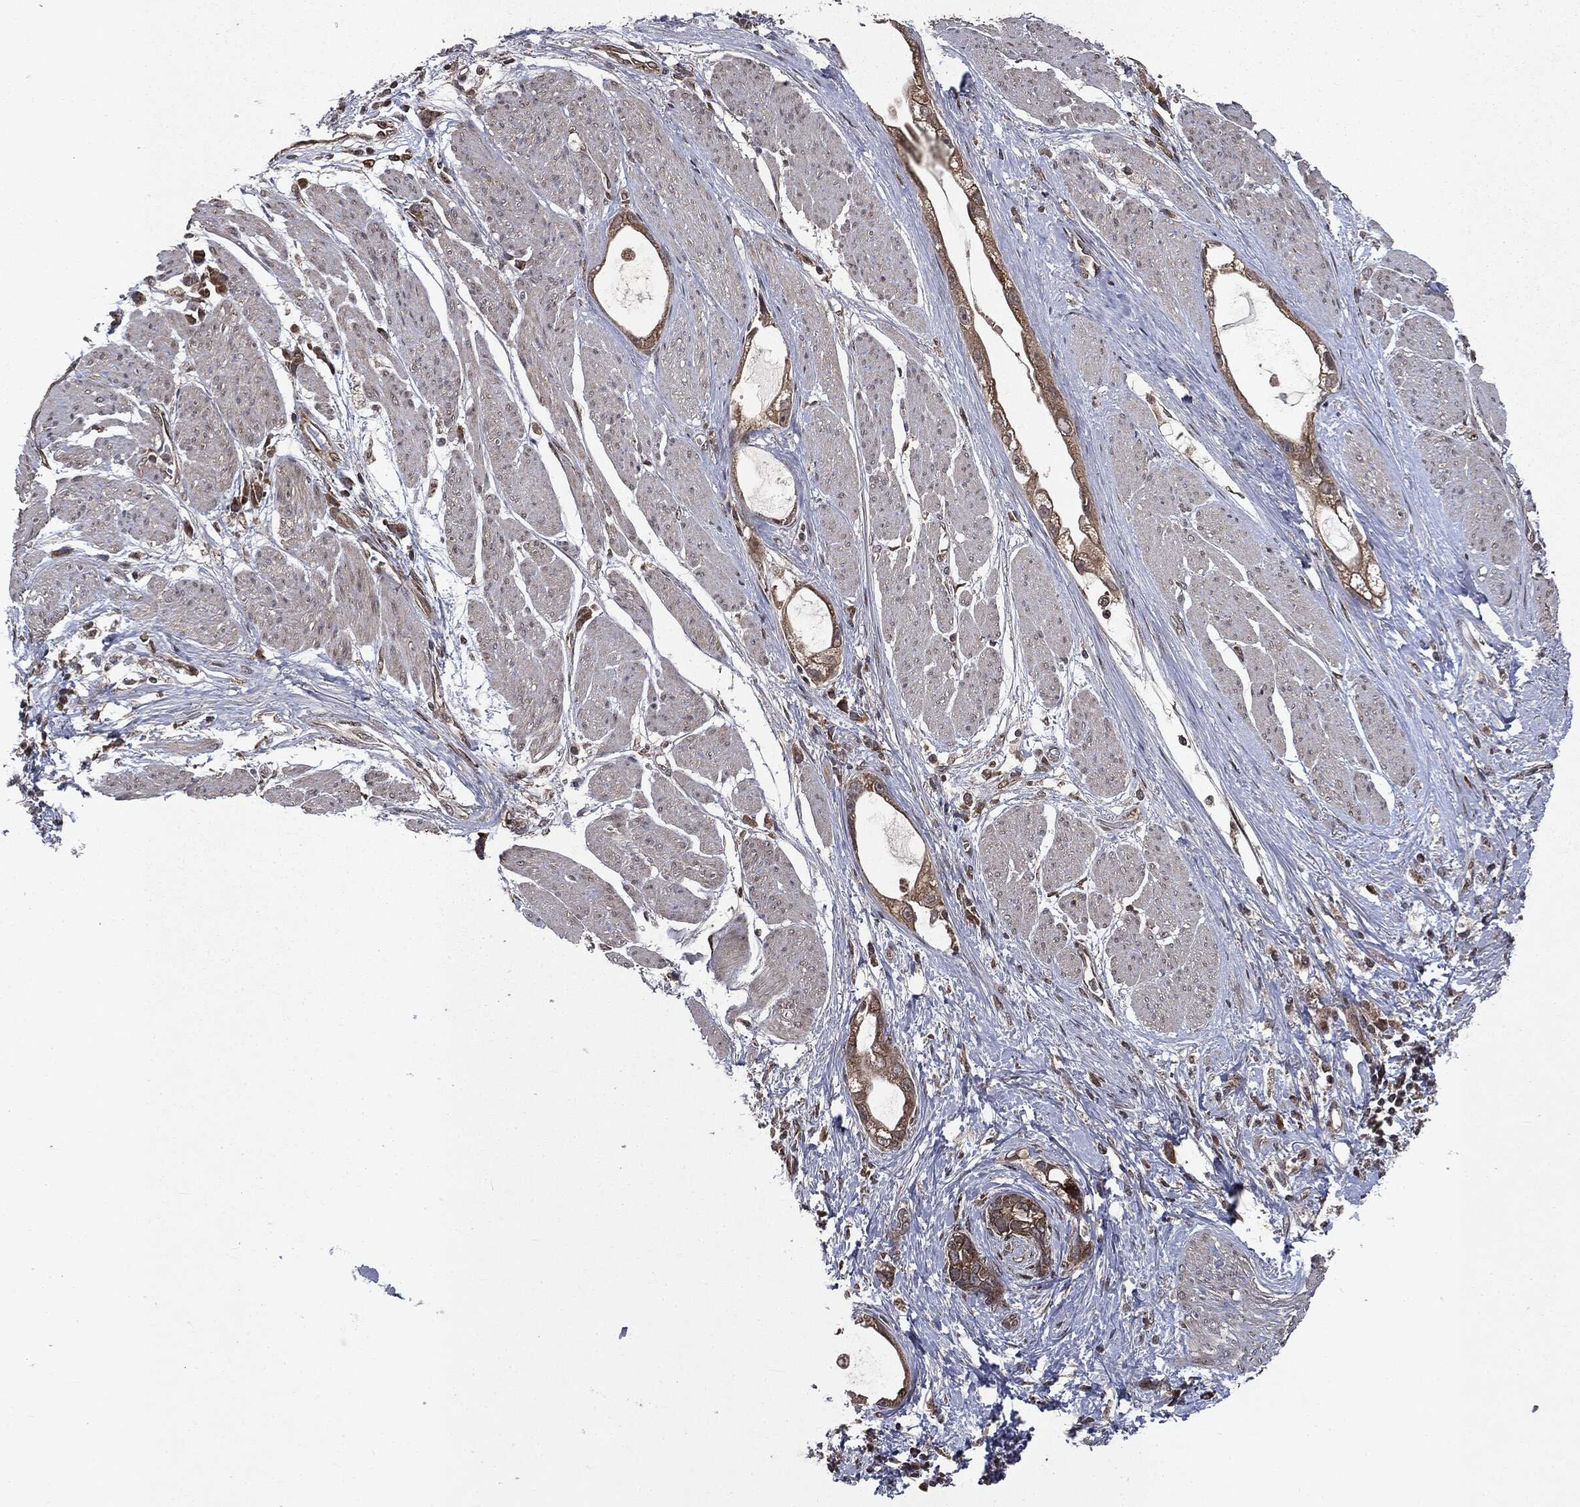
{"staining": {"intensity": "moderate", "quantity": ">75%", "location": "cytoplasmic/membranous"}, "tissue": "stomach cancer", "cell_type": "Tumor cells", "image_type": "cancer", "snomed": [{"axis": "morphology", "description": "Adenocarcinoma, NOS"}, {"axis": "topography", "description": "Stomach"}], "caption": "Protein staining displays moderate cytoplasmic/membranous positivity in approximately >75% of tumor cells in adenocarcinoma (stomach).", "gene": "PLPPR2", "patient": {"sex": "male", "age": 55}}